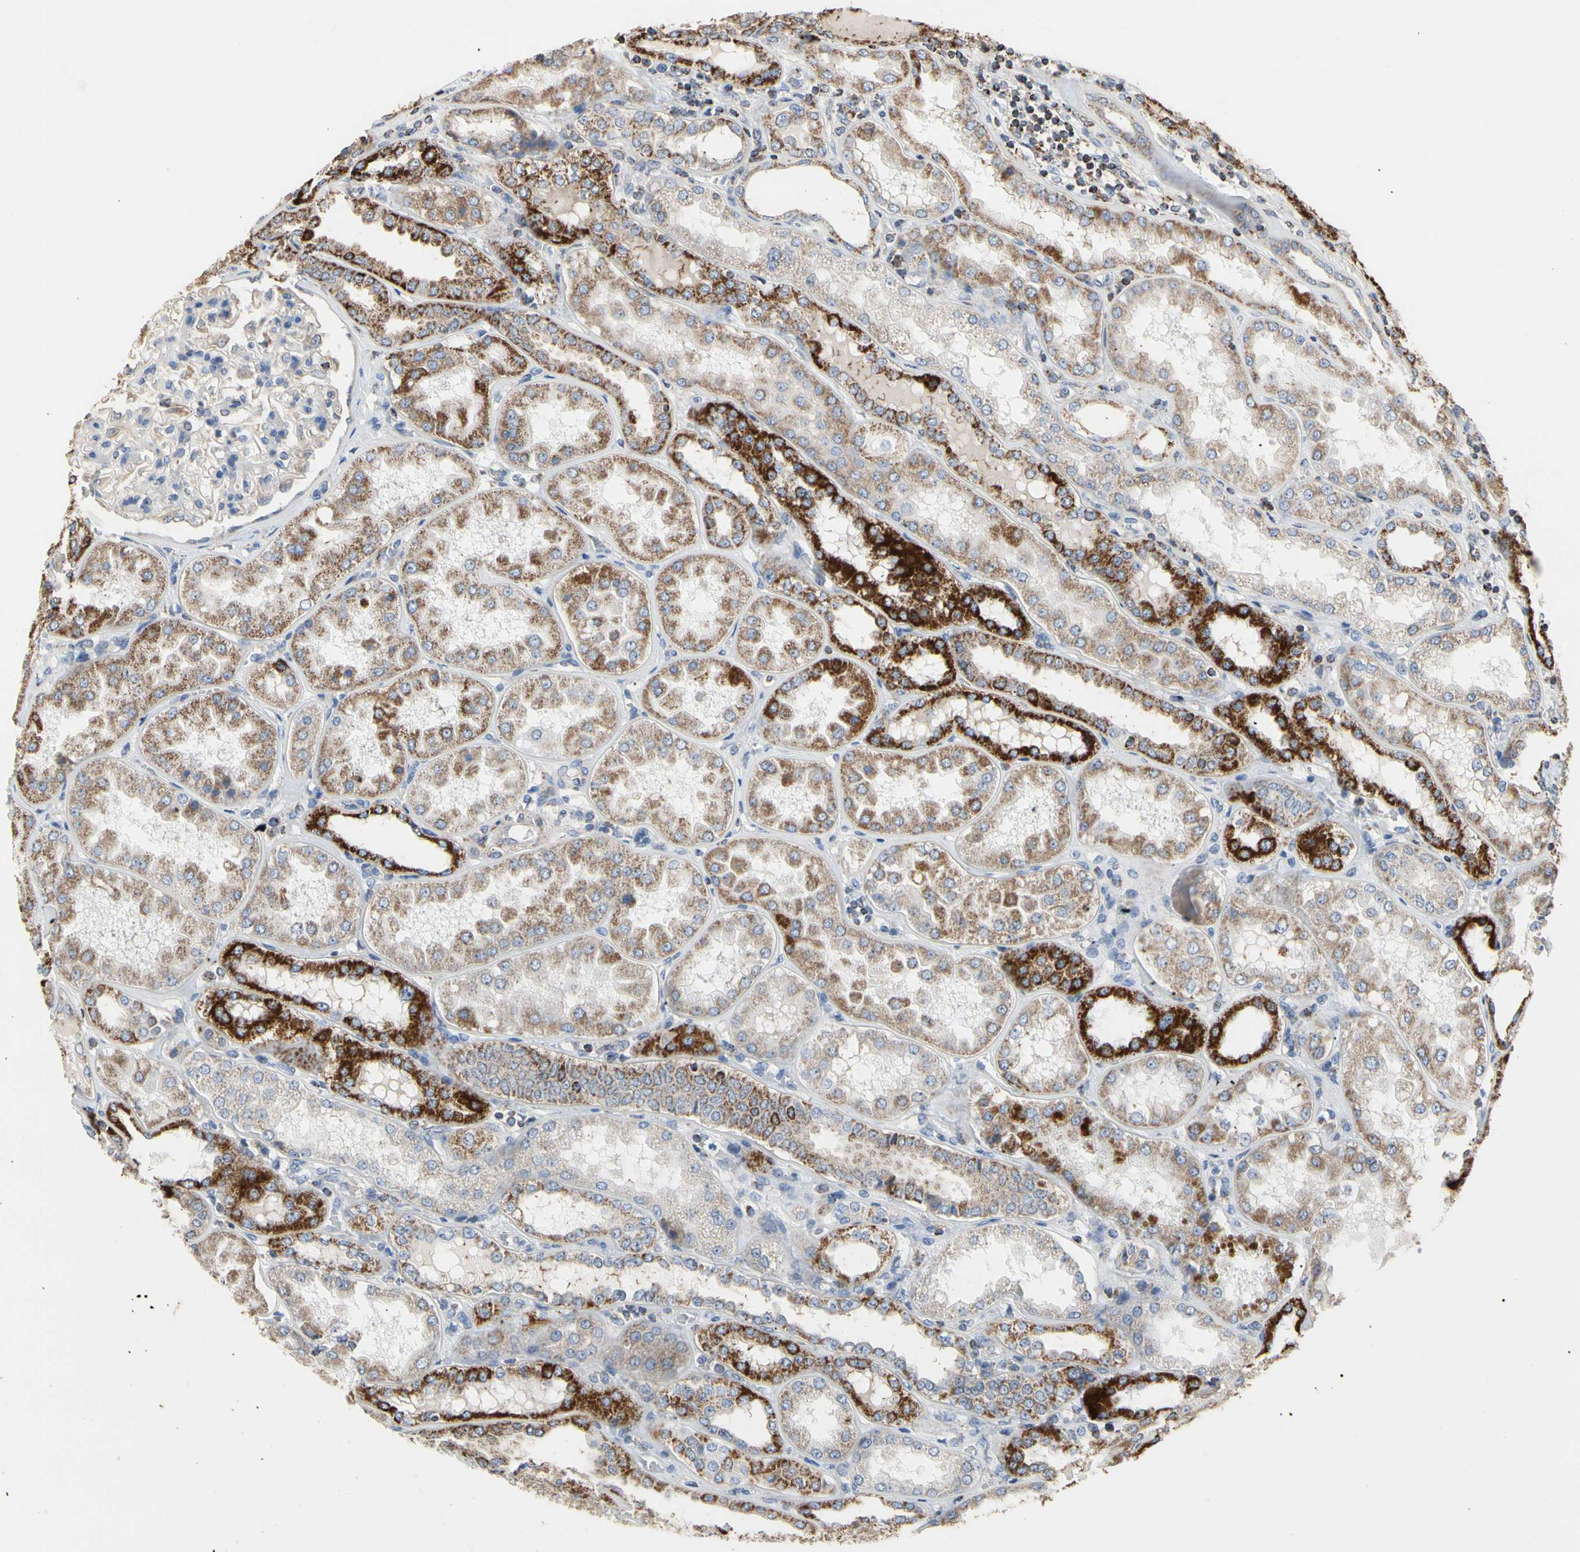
{"staining": {"intensity": "moderate", "quantity": "<25%", "location": "cytoplasmic/membranous"}, "tissue": "kidney", "cell_type": "Cells in glomeruli", "image_type": "normal", "snomed": [{"axis": "morphology", "description": "Normal tissue, NOS"}, {"axis": "topography", "description": "Kidney"}], "caption": "A micrograph of human kidney stained for a protein reveals moderate cytoplasmic/membranous brown staining in cells in glomeruli.", "gene": "TUBA1A", "patient": {"sex": "female", "age": 56}}